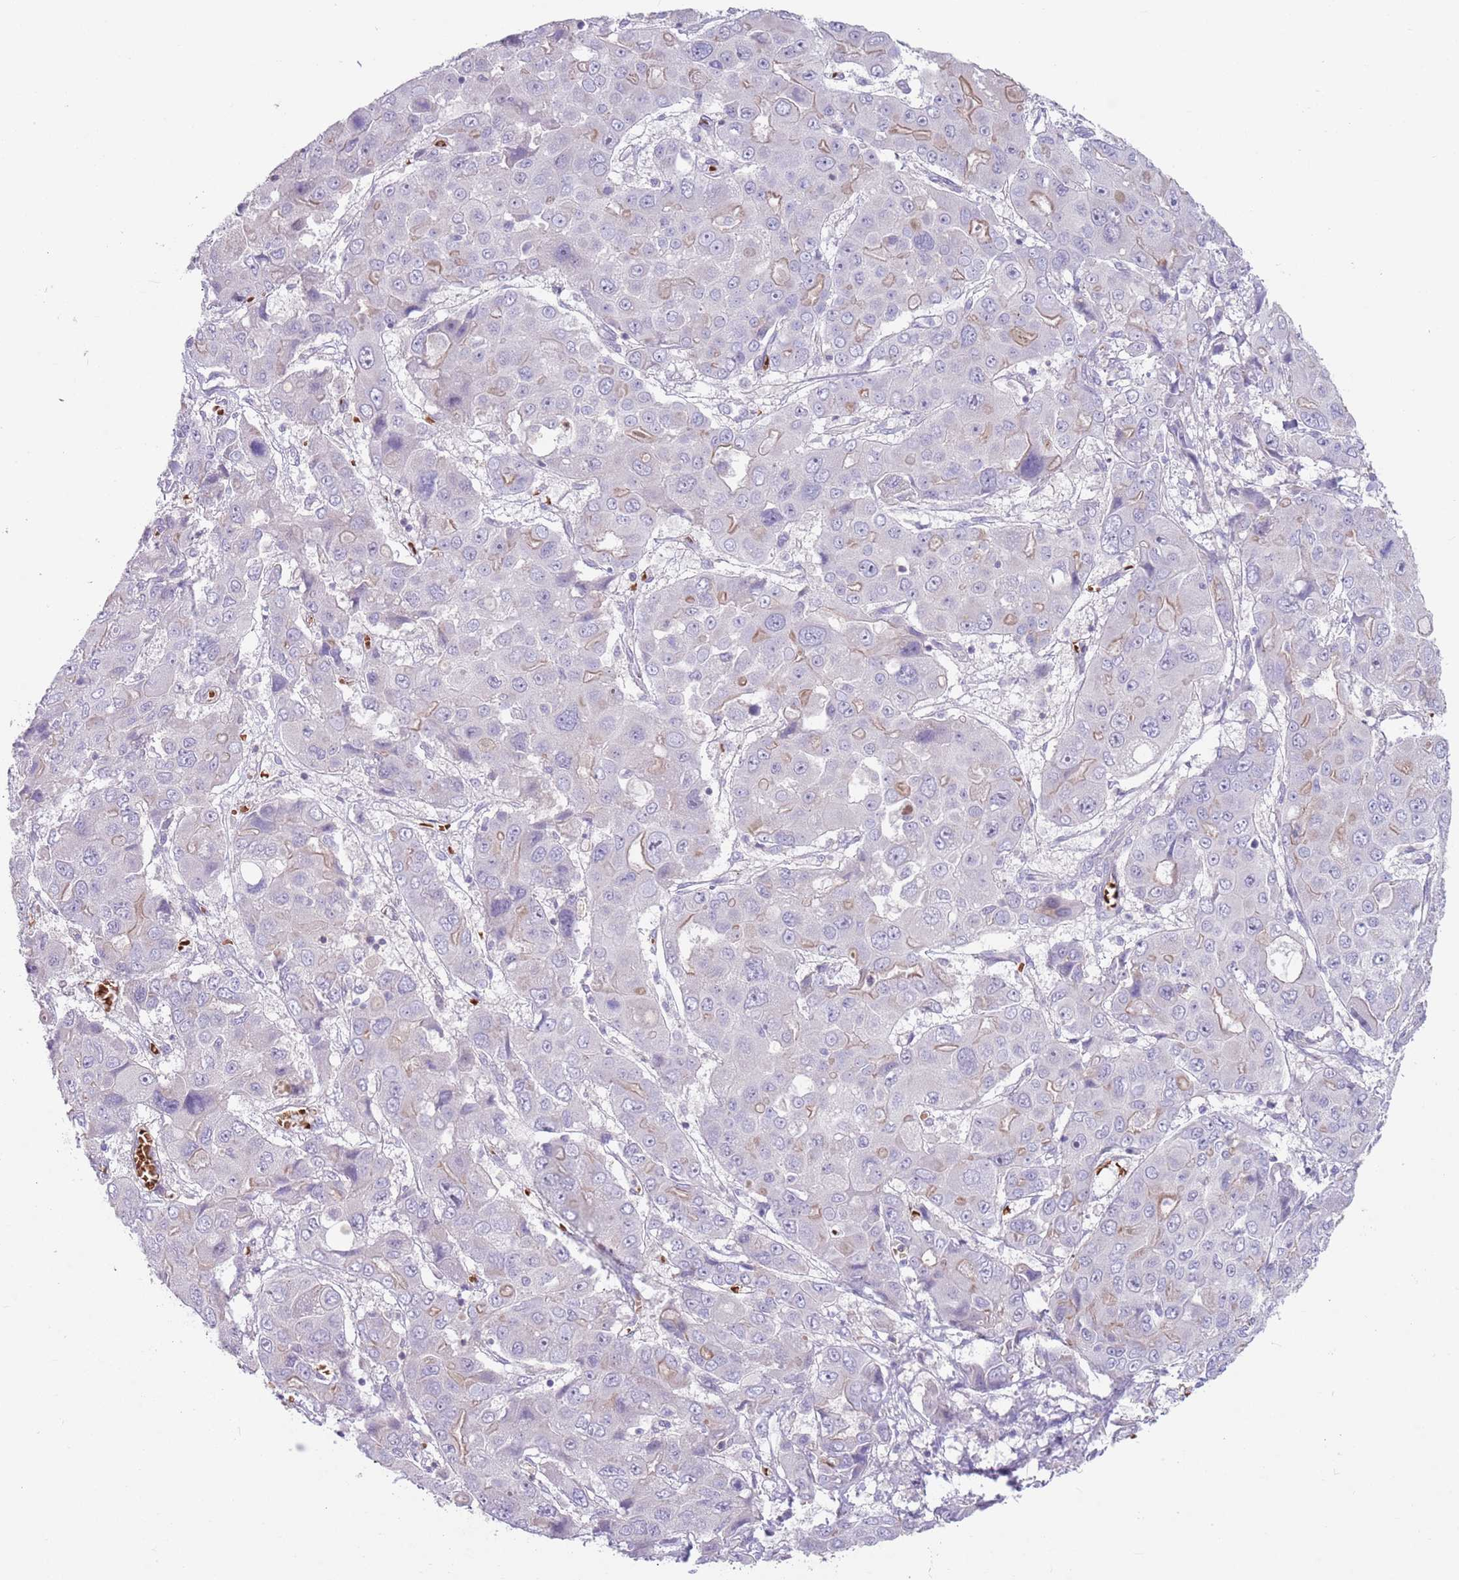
{"staining": {"intensity": "weak", "quantity": "<25%", "location": "cytoplasmic/membranous"}, "tissue": "liver cancer", "cell_type": "Tumor cells", "image_type": "cancer", "snomed": [{"axis": "morphology", "description": "Cholangiocarcinoma"}, {"axis": "topography", "description": "Liver"}], "caption": "High magnification brightfield microscopy of liver cancer stained with DAB (brown) and counterstained with hematoxylin (blue): tumor cells show no significant positivity.", "gene": "ZNF14", "patient": {"sex": "male", "age": 67}}